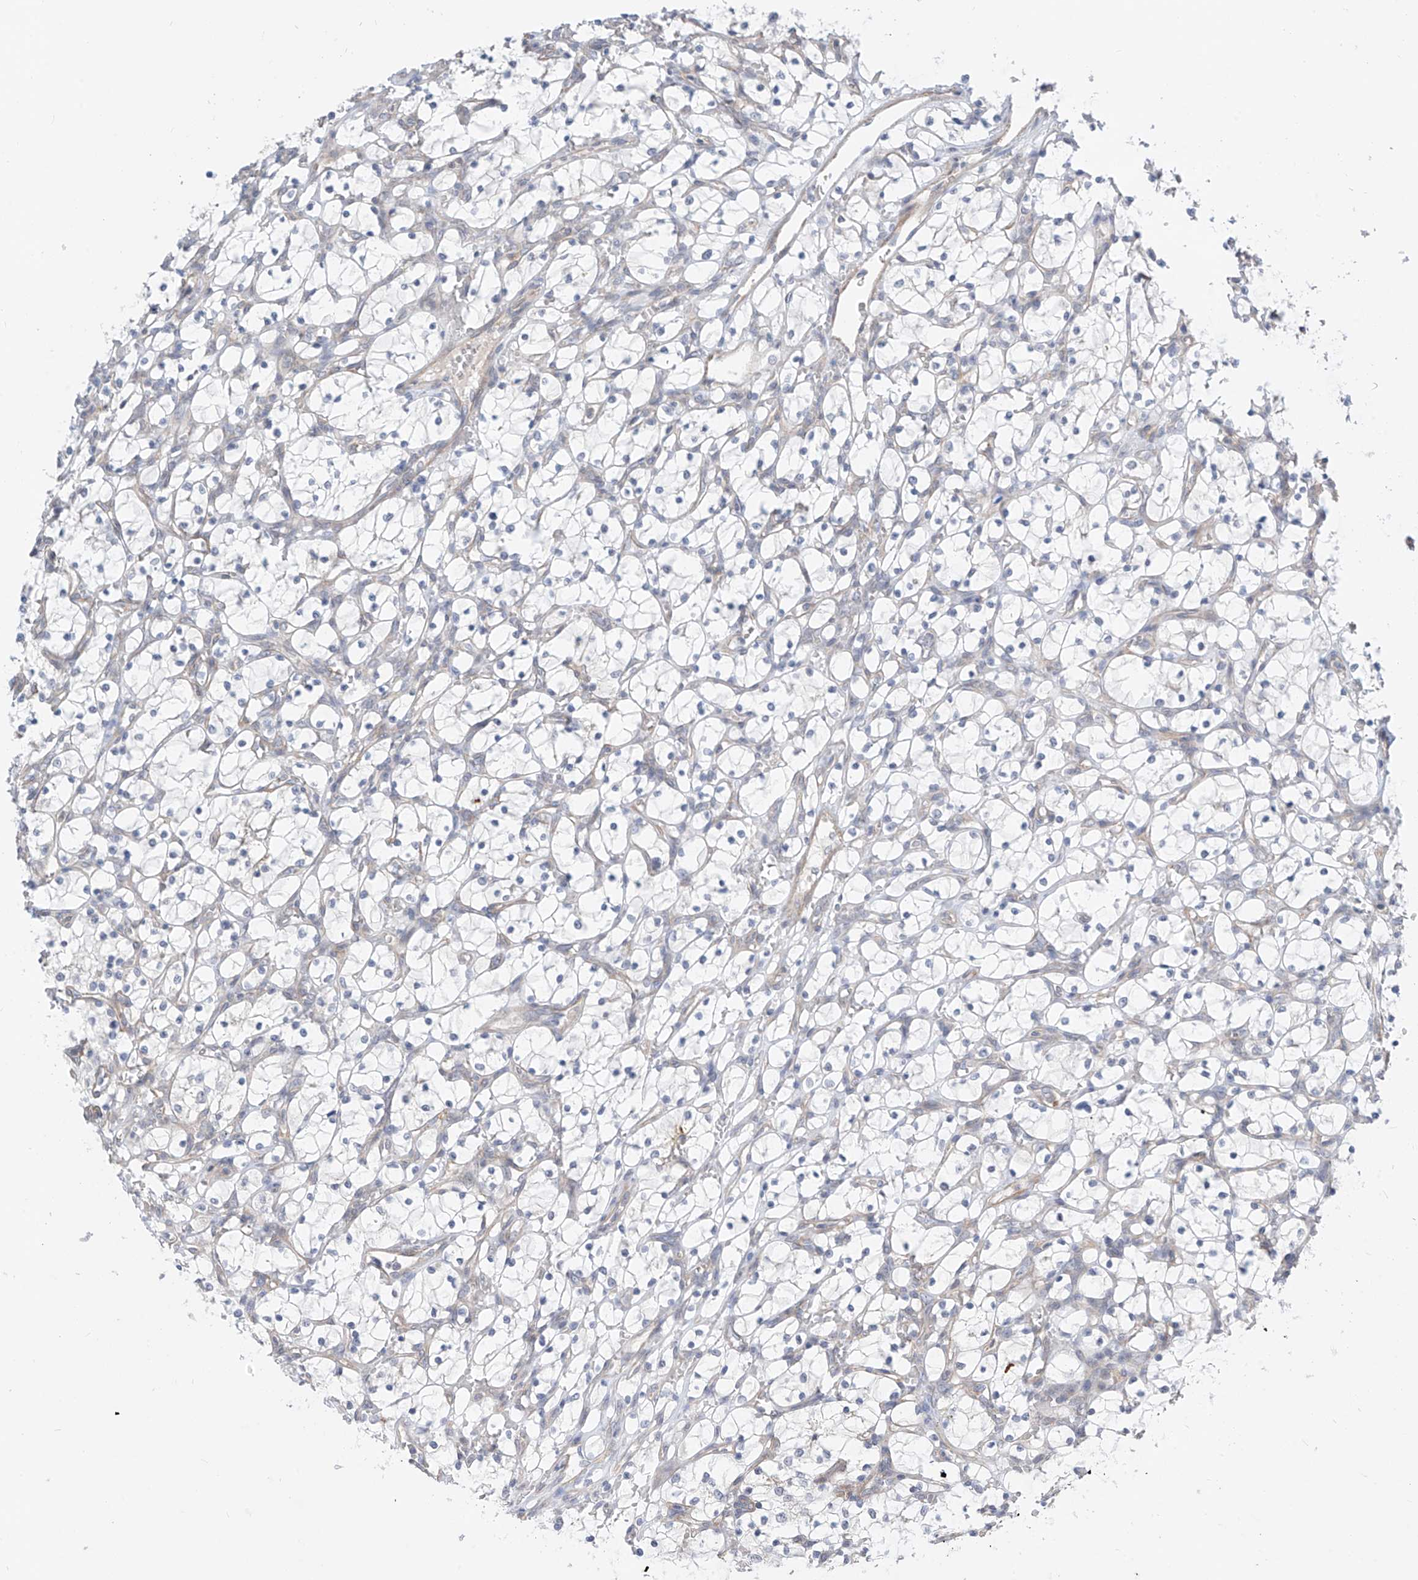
{"staining": {"intensity": "negative", "quantity": "none", "location": "none"}, "tissue": "renal cancer", "cell_type": "Tumor cells", "image_type": "cancer", "snomed": [{"axis": "morphology", "description": "Adenocarcinoma, NOS"}, {"axis": "topography", "description": "Kidney"}], "caption": "Human adenocarcinoma (renal) stained for a protein using IHC exhibits no expression in tumor cells.", "gene": "ABLIM2", "patient": {"sex": "female", "age": 69}}